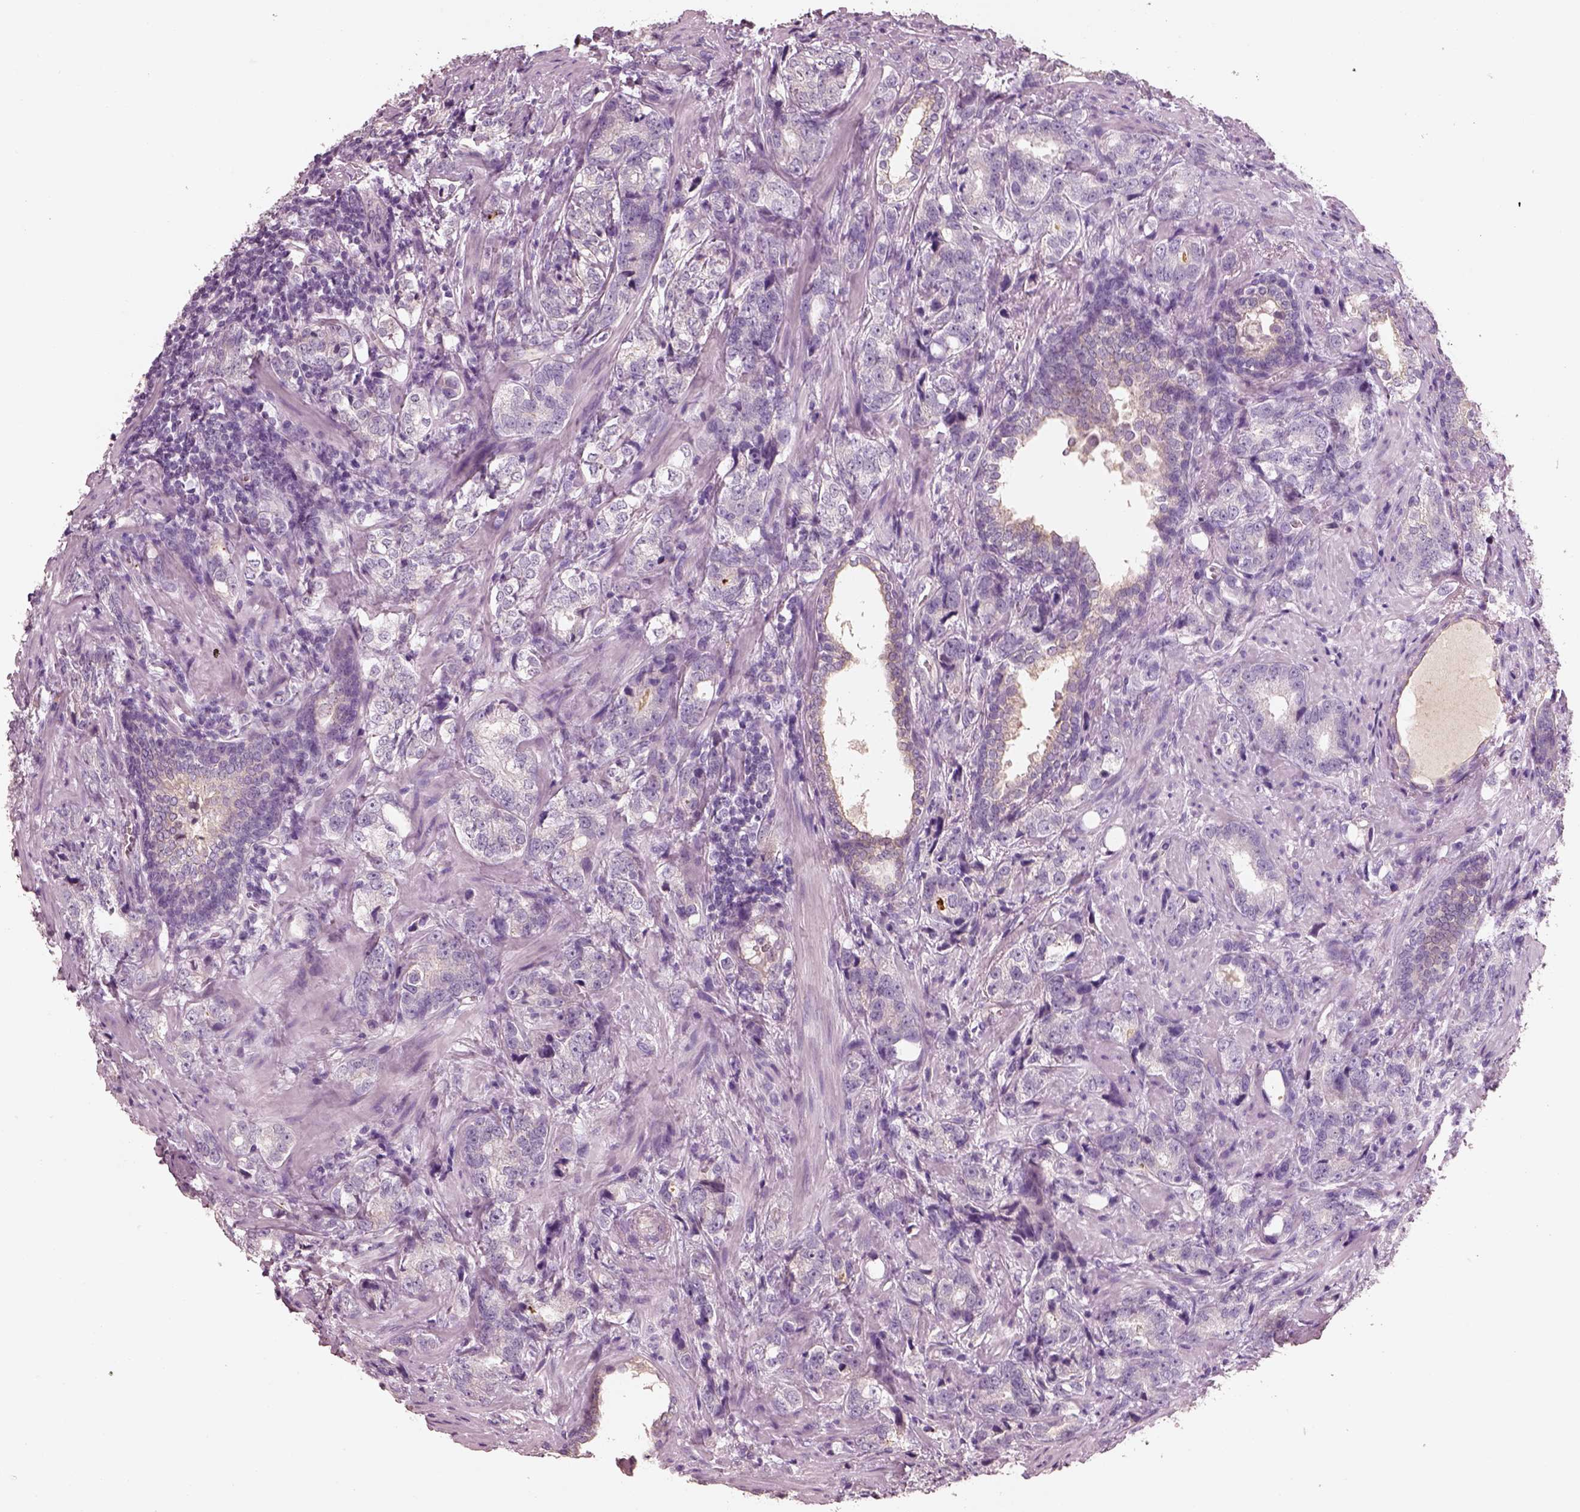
{"staining": {"intensity": "negative", "quantity": "none", "location": "none"}, "tissue": "prostate cancer", "cell_type": "Tumor cells", "image_type": "cancer", "snomed": [{"axis": "morphology", "description": "Adenocarcinoma, NOS"}, {"axis": "topography", "description": "Prostate and seminal vesicle, NOS"}], "caption": "The image demonstrates no significant expression in tumor cells of prostate cancer (adenocarcinoma). Nuclei are stained in blue.", "gene": "IGLL1", "patient": {"sex": "male", "age": 63}}